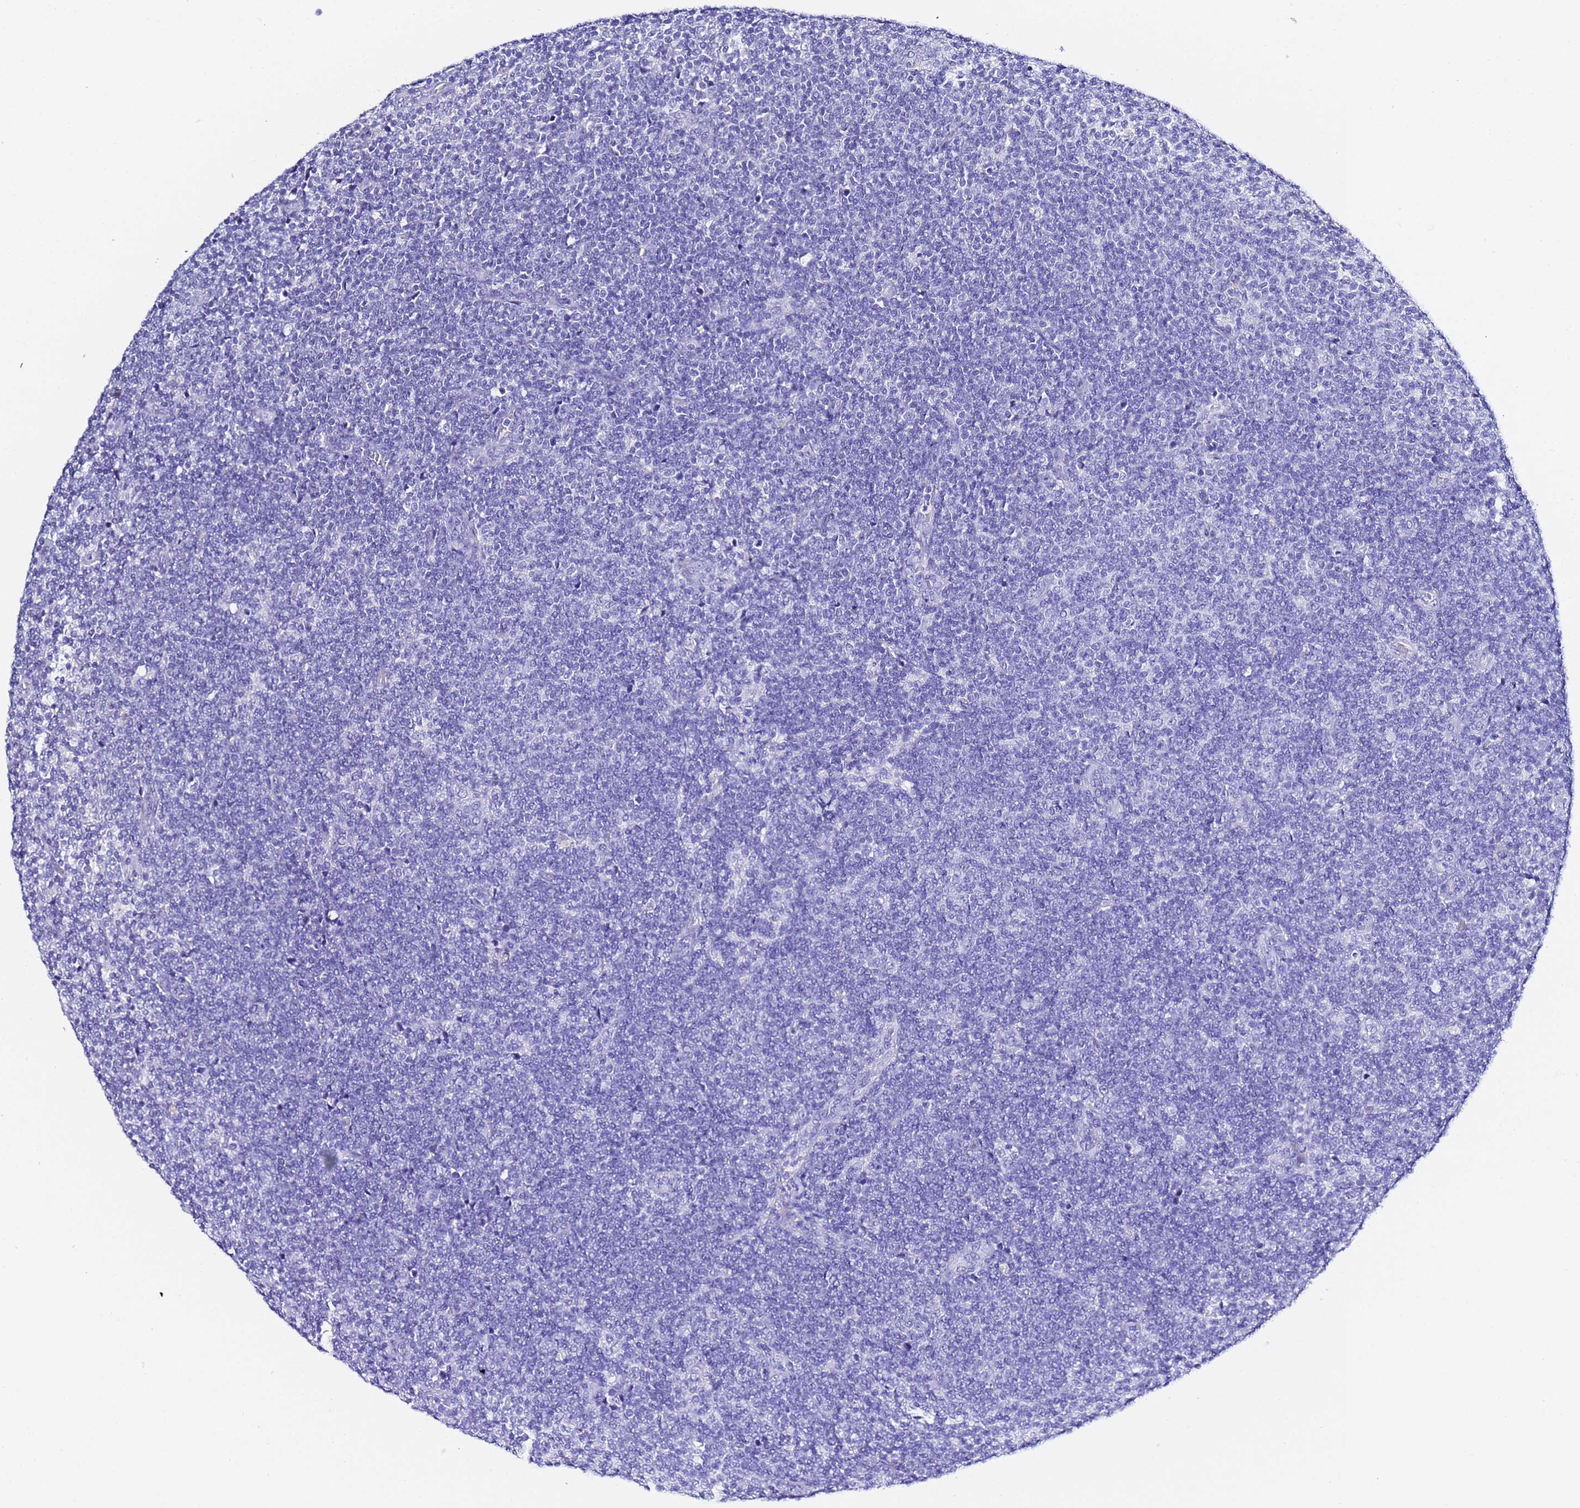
{"staining": {"intensity": "negative", "quantity": "none", "location": "none"}, "tissue": "lymphoma", "cell_type": "Tumor cells", "image_type": "cancer", "snomed": [{"axis": "morphology", "description": "Malignant lymphoma, non-Hodgkin's type, Low grade"}, {"axis": "topography", "description": "Lymph node"}], "caption": "IHC of human low-grade malignant lymphoma, non-Hodgkin's type reveals no staining in tumor cells.", "gene": "ACTL6B", "patient": {"sex": "male", "age": 66}}